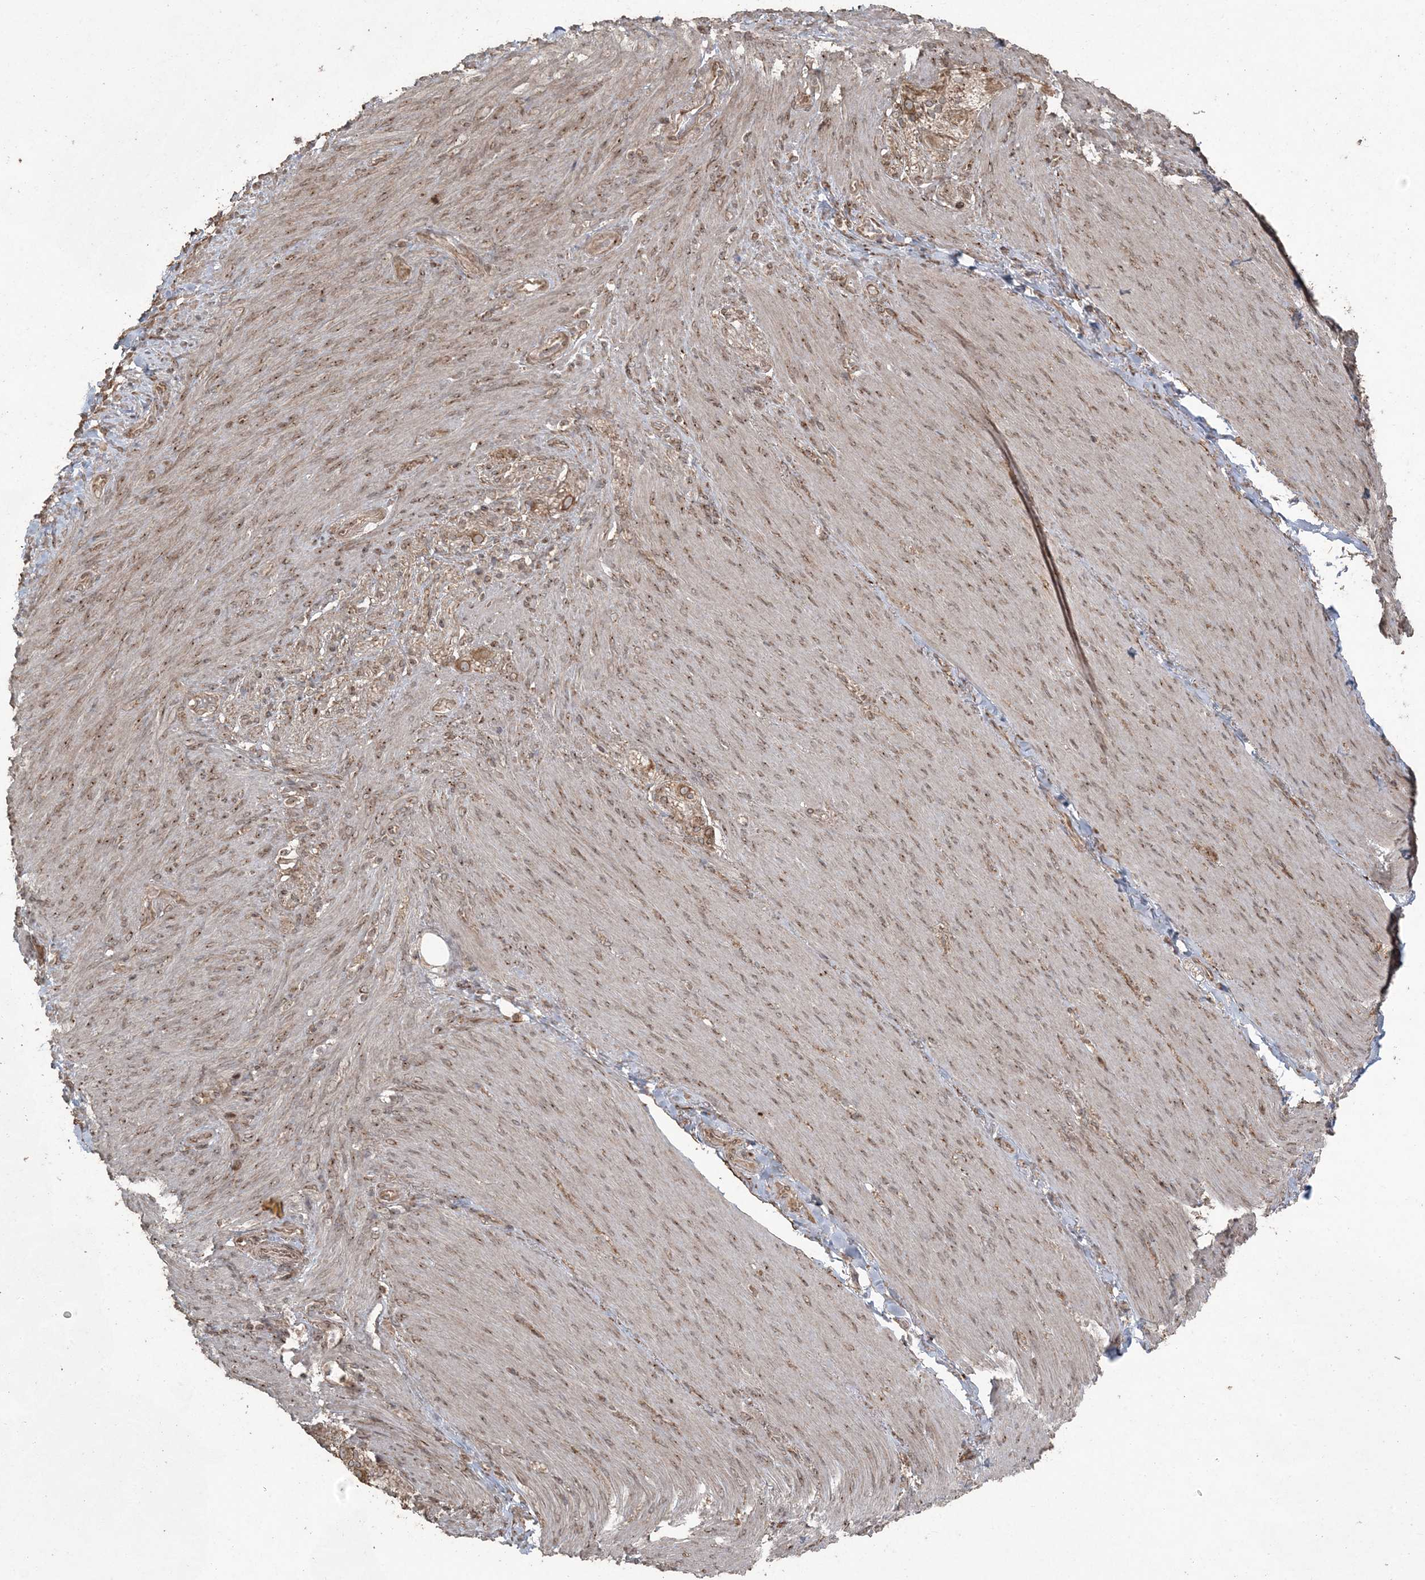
{"staining": {"intensity": "moderate", "quantity": ">75%", "location": "cytoplasmic/membranous"}, "tissue": "adipose tissue", "cell_type": "Adipocytes", "image_type": "normal", "snomed": [{"axis": "morphology", "description": "Normal tissue, NOS"}, {"axis": "topography", "description": "Colon"}, {"axis": "topography", "description": "Peripheral nerve tissue"}], "caption": "Adipocytes exhibit medium levels of moderate cytoplasmic/membranous staining in approximately >75% of cells in unremarkable adipose tissue.", "gene": "DDX19B", "patient": {"sex": "female", "age": 61}}